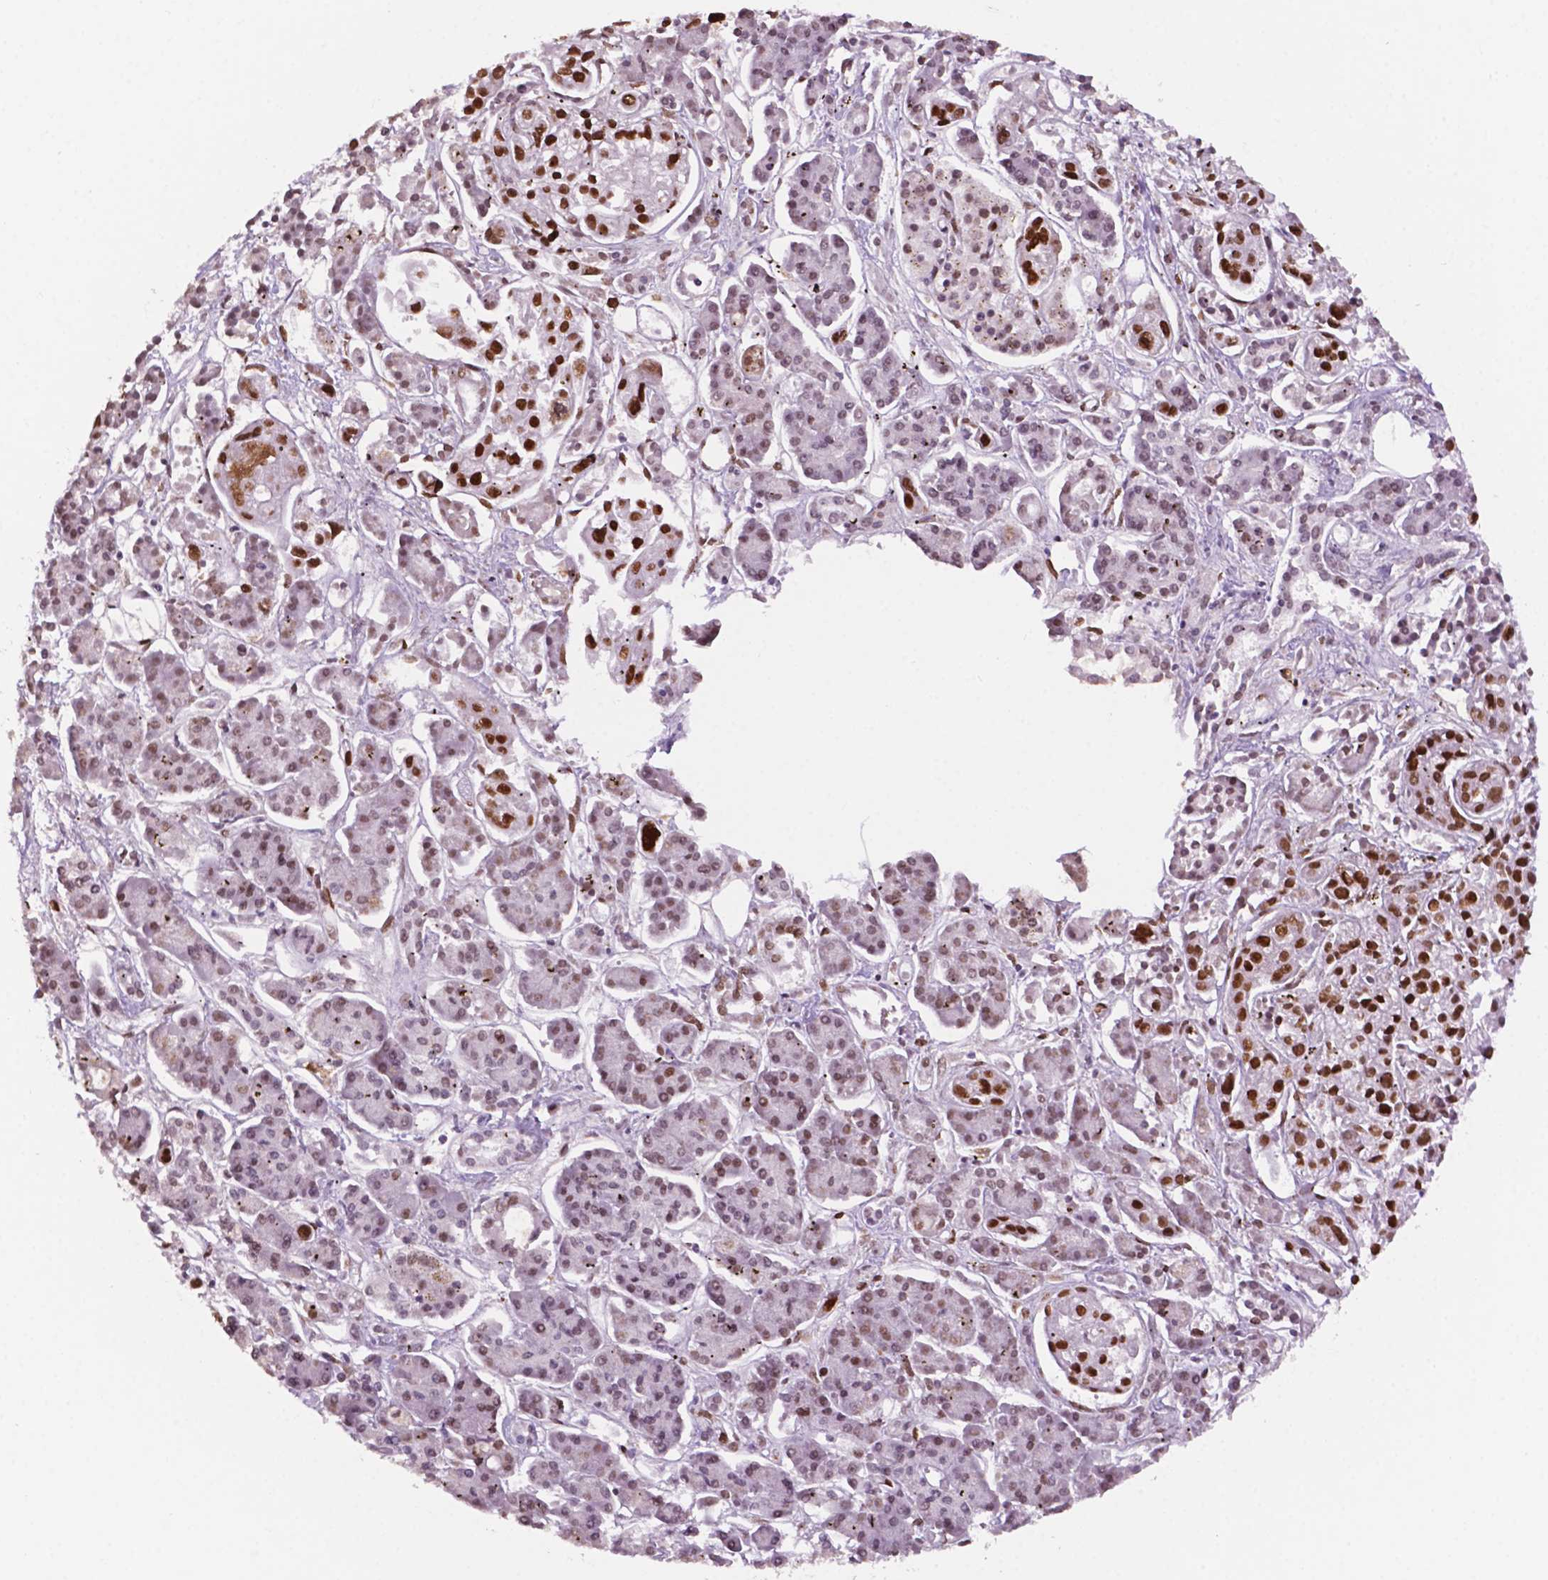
{"staining": {"intensity": "moderate", "quantity": "<25%", "location": "nuclear"}, "tissue": "pancreatic cancer", "cell_type": "Tumor cells", "image_type": "cancer", "snomed": [{"axis": "morphology", "description": "Adenocarcinoma, NOS"}, {"axis": "topography", "description": "Pancreas"}], "caption": "The photomicrograph demonstrates immunohistochemical staining of adenocarcinoma (pancreatic). There is moderate nuclear positivity is present in approximately <25% of tumor cells.", "gene": "MLH1", "patient": {"sex": "male", "age": 85}}